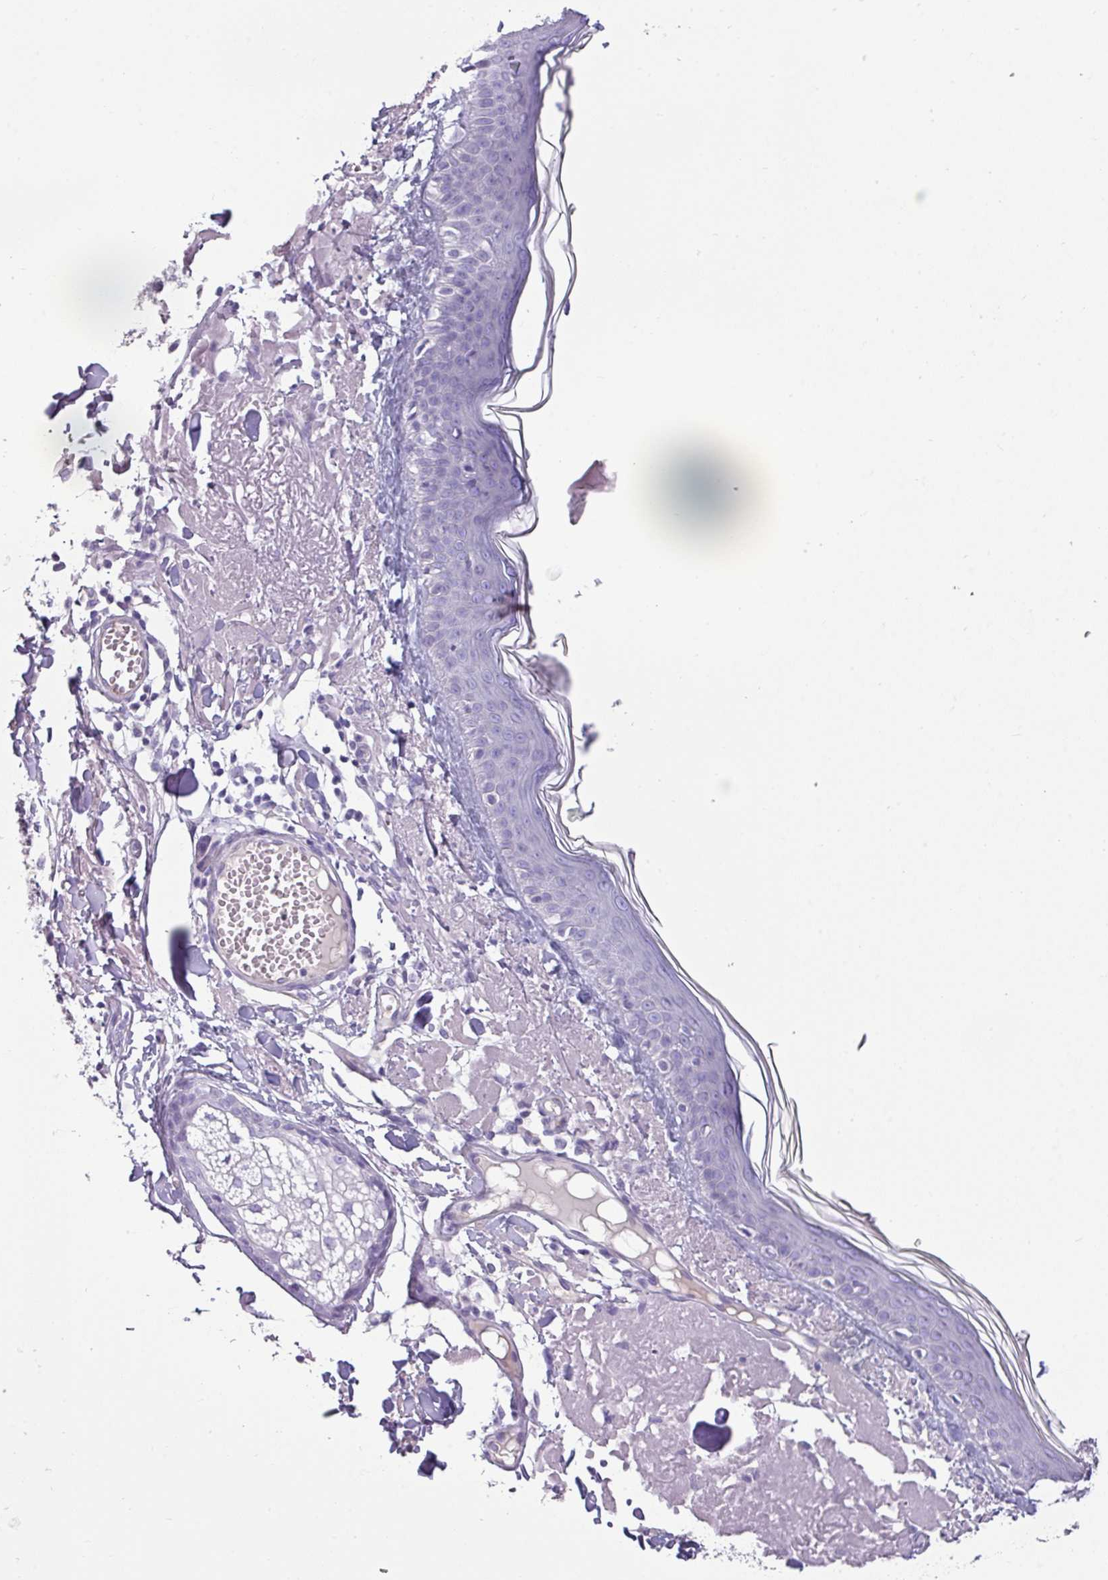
{"staining": {"intensity": "negative", "quantity": "none", "location": "none"}, "tissue": "skin", "cell_type": "Fibroblasts", "image_type": "normal", "snomed": [{"axis": "morphology", "description": "Normal tissue, NOS"}, {"axis": "morphology", "description": "Malignant melanoma, NOS"}, {"axis": "topography", "description": "Skin"}], "caption": "Fibroblasts show no significant protein positivity in benign skin. (Immunohistochemistry, brightfield microscopy, high magnification).", "gene": "VCX2", "patient": {"sex": "male", "age": 80}}